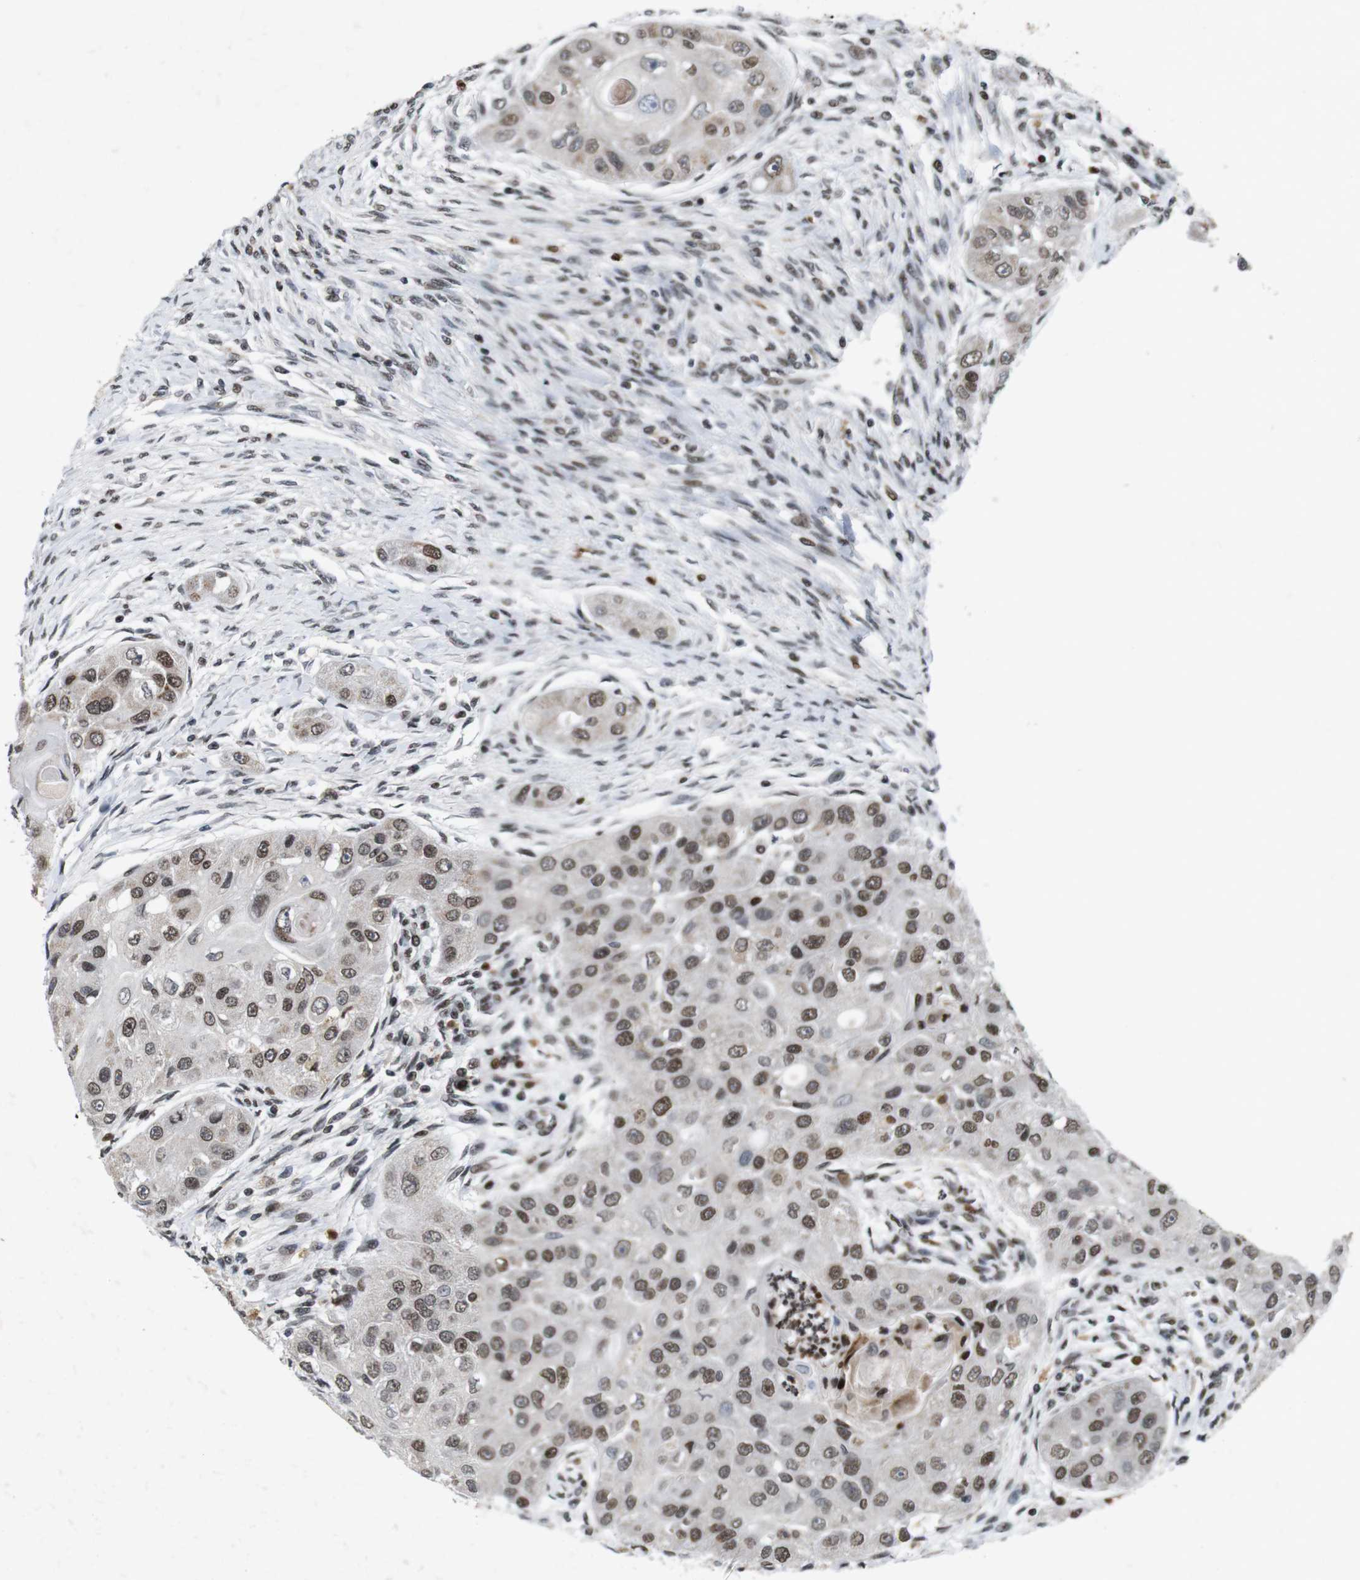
{"staining": {"intensity": "moderate", "quantity": ">75%", "location": "nuclear"}, "tissue": "head and neck cancer", "cell_type": "Tumor cells", "image_type": "cancer", "snomed": [{"axis": "morphology", "description": "Normal tissue, NOS"}, {"axis": "morphology", "description": "Squamous cell carcinoma, NOS"}, {"axis": "topography", "description": "Skeletal muscle"}, {"axis": "topography", "description": "Head-Neck"}], "caption": "Human squamous cell carcinoma (head and neck) stained with a protein marker displays moderate staining in tumor cells.", "gene": "MAGEH1", "patient": {"sex": "male", "age": 51}}